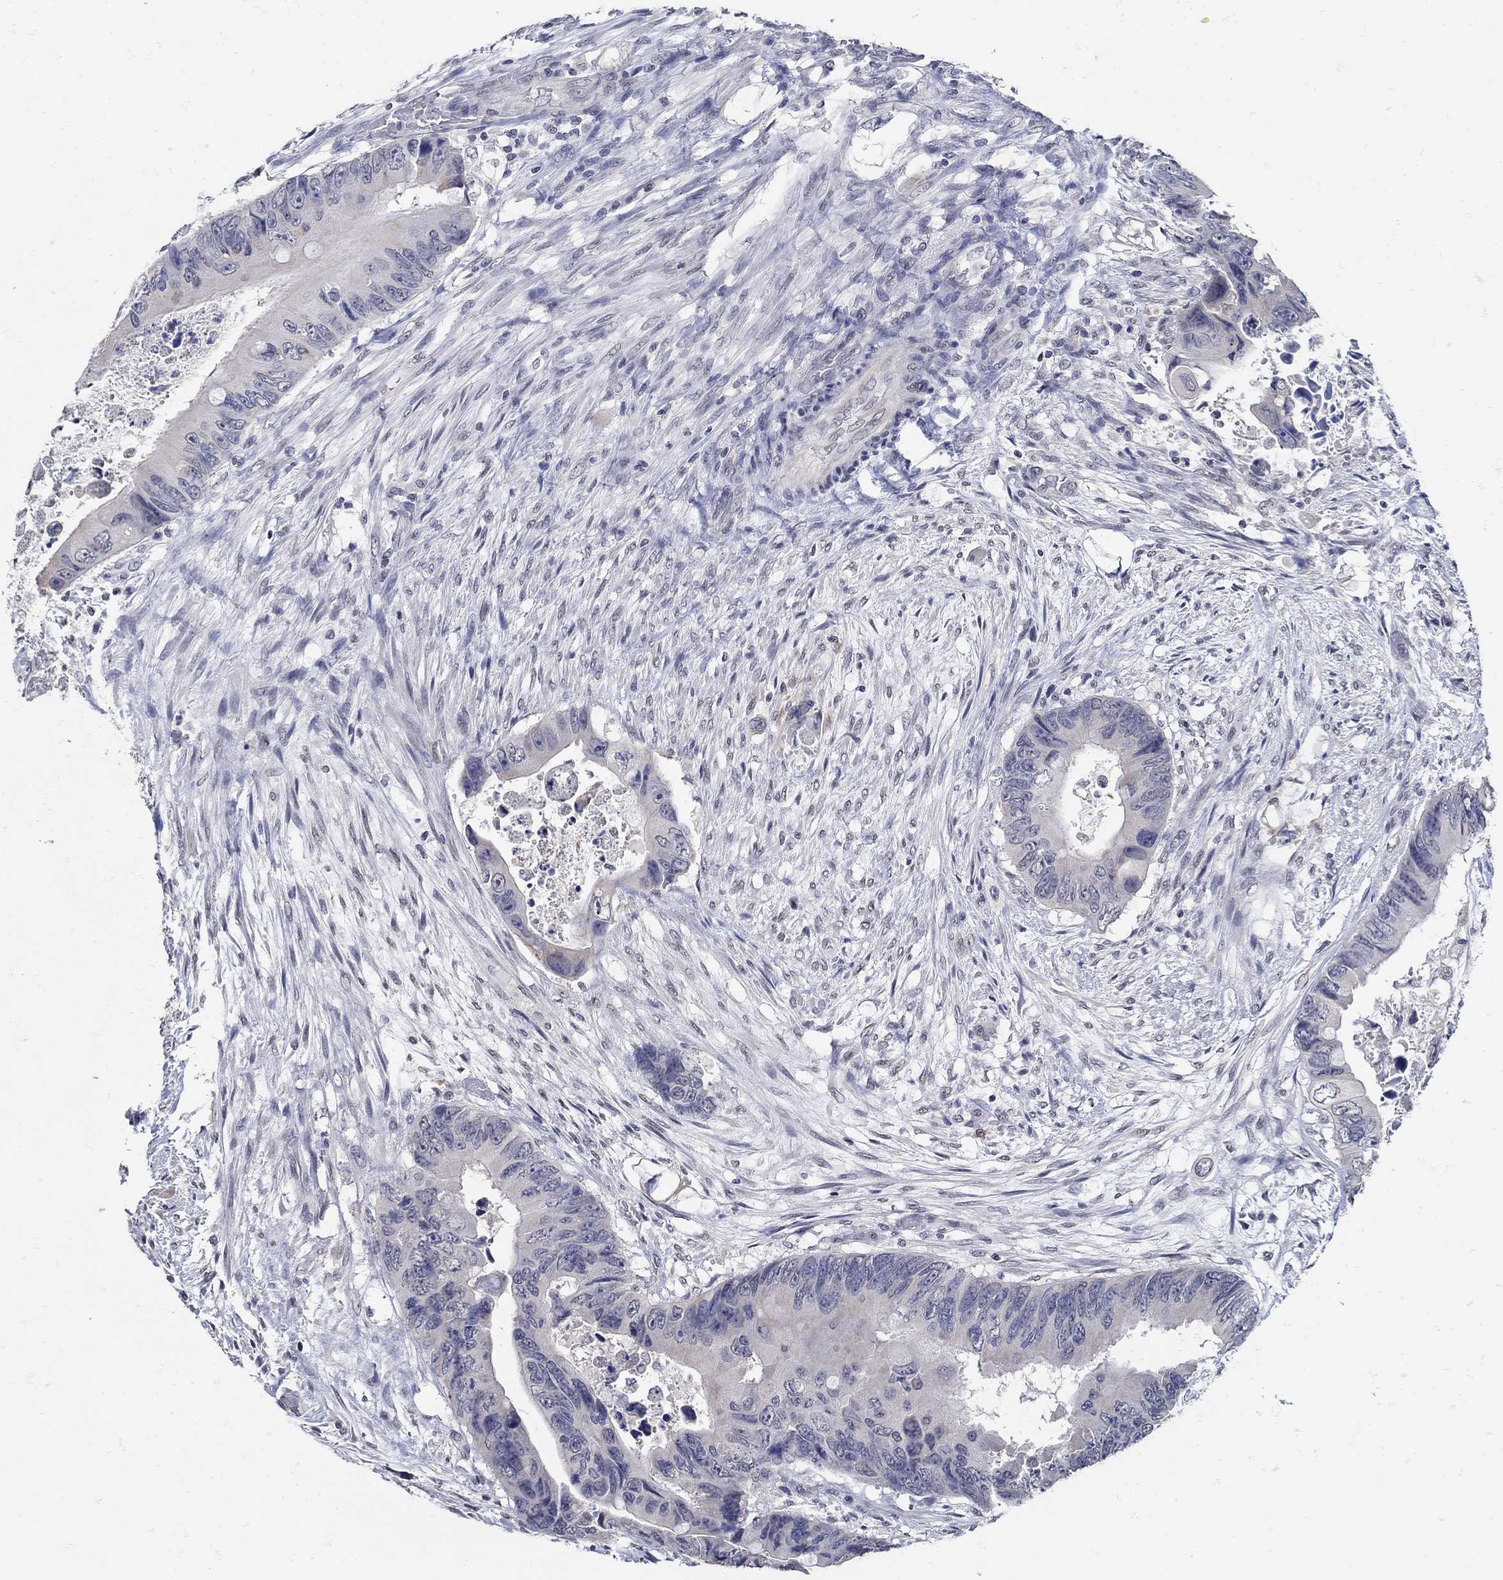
{"staining": {"intensity": "negative", "quantity": "none", "location": "none"}, "tissue": "colorectal cancer", "cell_type": "Tumor cells", "image_type": "cancer", "snomed": [{"axis": "morphology", "description": "Adenocarcinoma, NOS"}, {"axis": "topography", "description": "Rectum"}], "caption": "The immunohistochemistry histopathology image has no significant expression in tumor cells of colorectal cancer tissue. (DAB immunohistochemistry (IHC) with hematoxylin counter stain).", "gene": "KCNN3", "patient": {"sex": "male", "age": 63}}